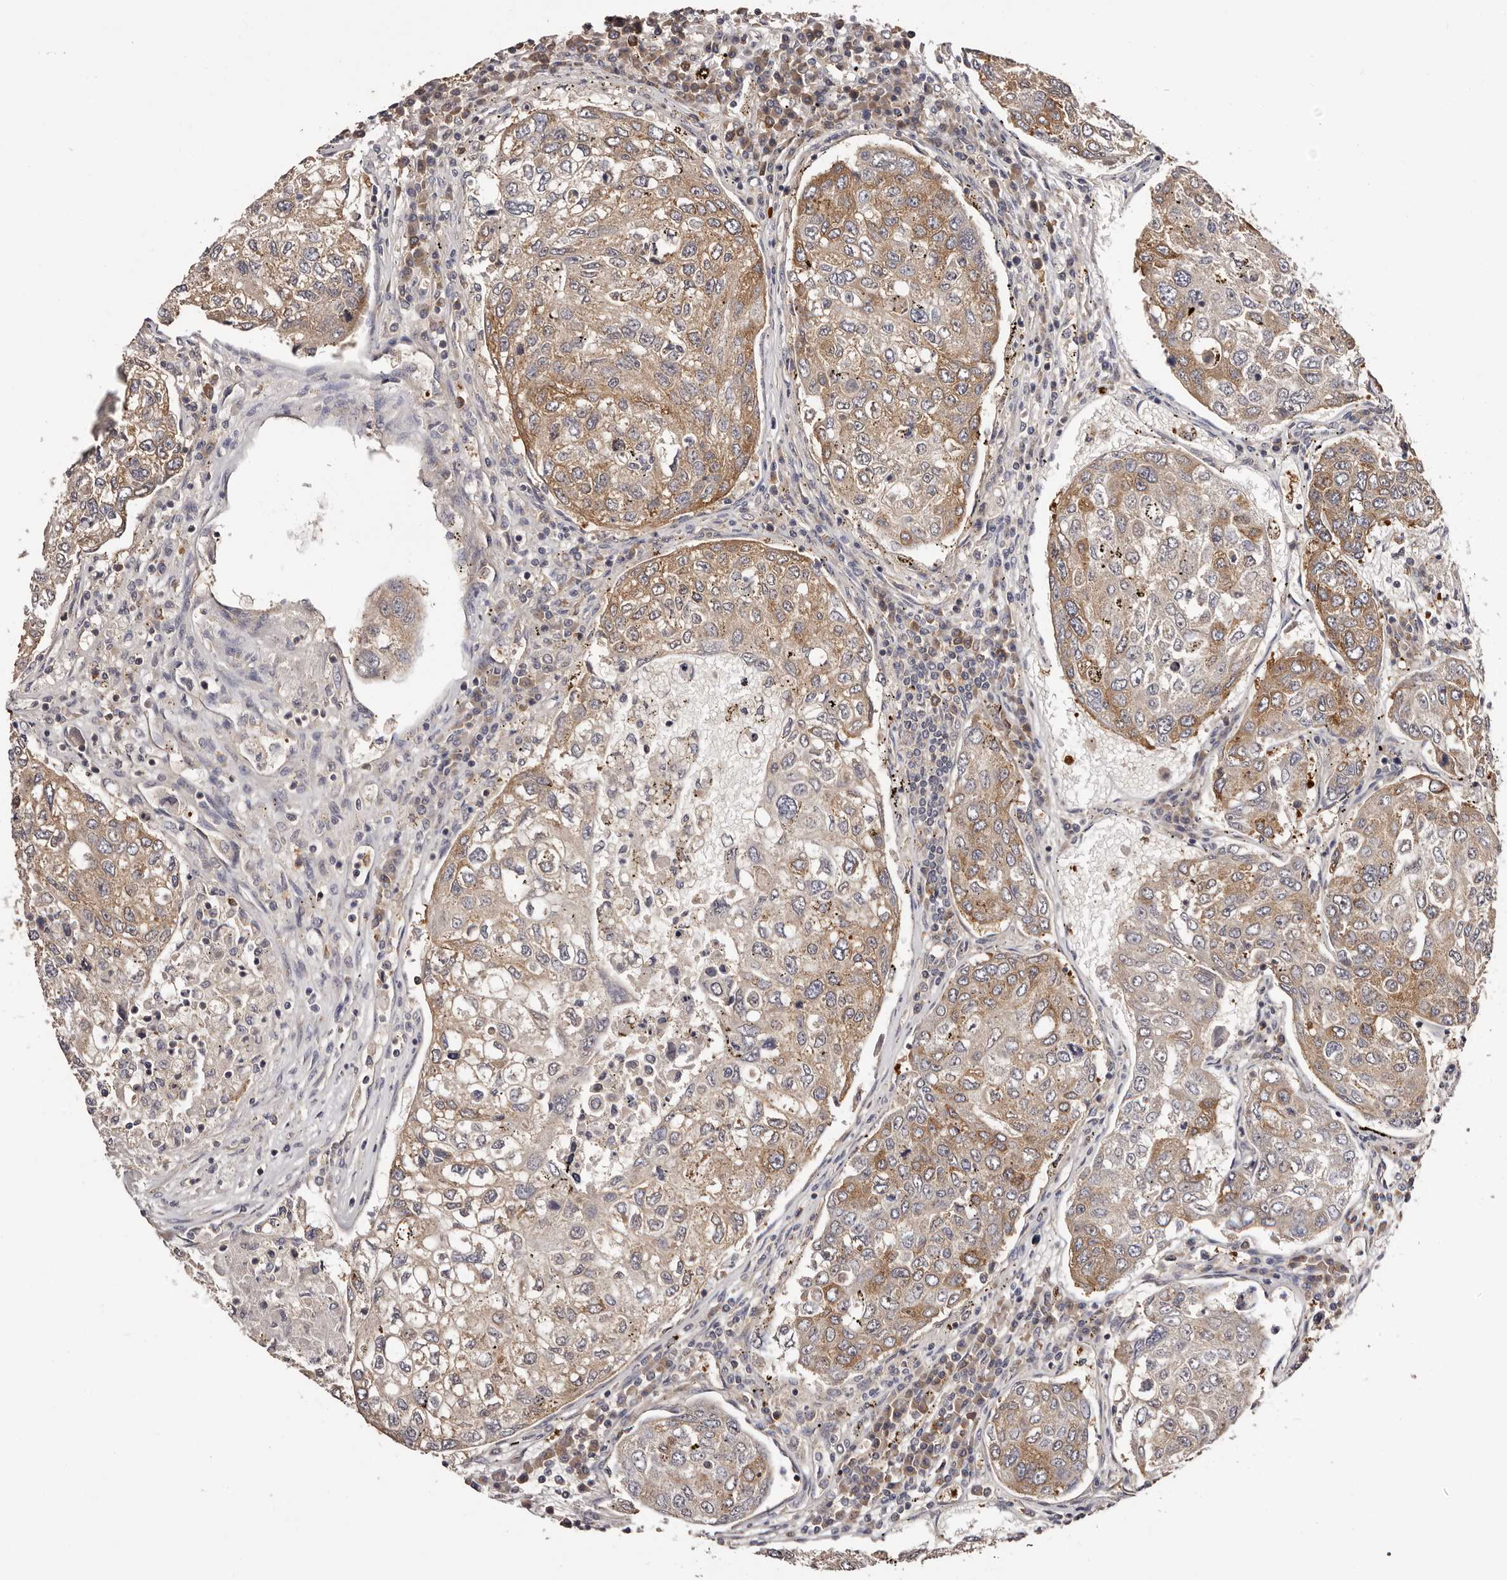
{"staining": {"intensity": "moderate", "quantity": ">75%", "location": "cytoplasmic/membranous"}, "tissue": "urothelial cancer", "cell_type": "Tumor cells", "image_type": "cancer", "snomed": [{"axis": "morphology", "description": "Urothelial carcinoma, High grade"}, {"axis": "topography", "description": "Lymph node"}, {"axis": "topography", "description": "Urinary bladder"}], "caption": "Human urothelial cancer stained with a protein marker shows moderate staining in tumor cells.", "gene": "LTV1", "patient": {"sex": "male", "age": 51}}